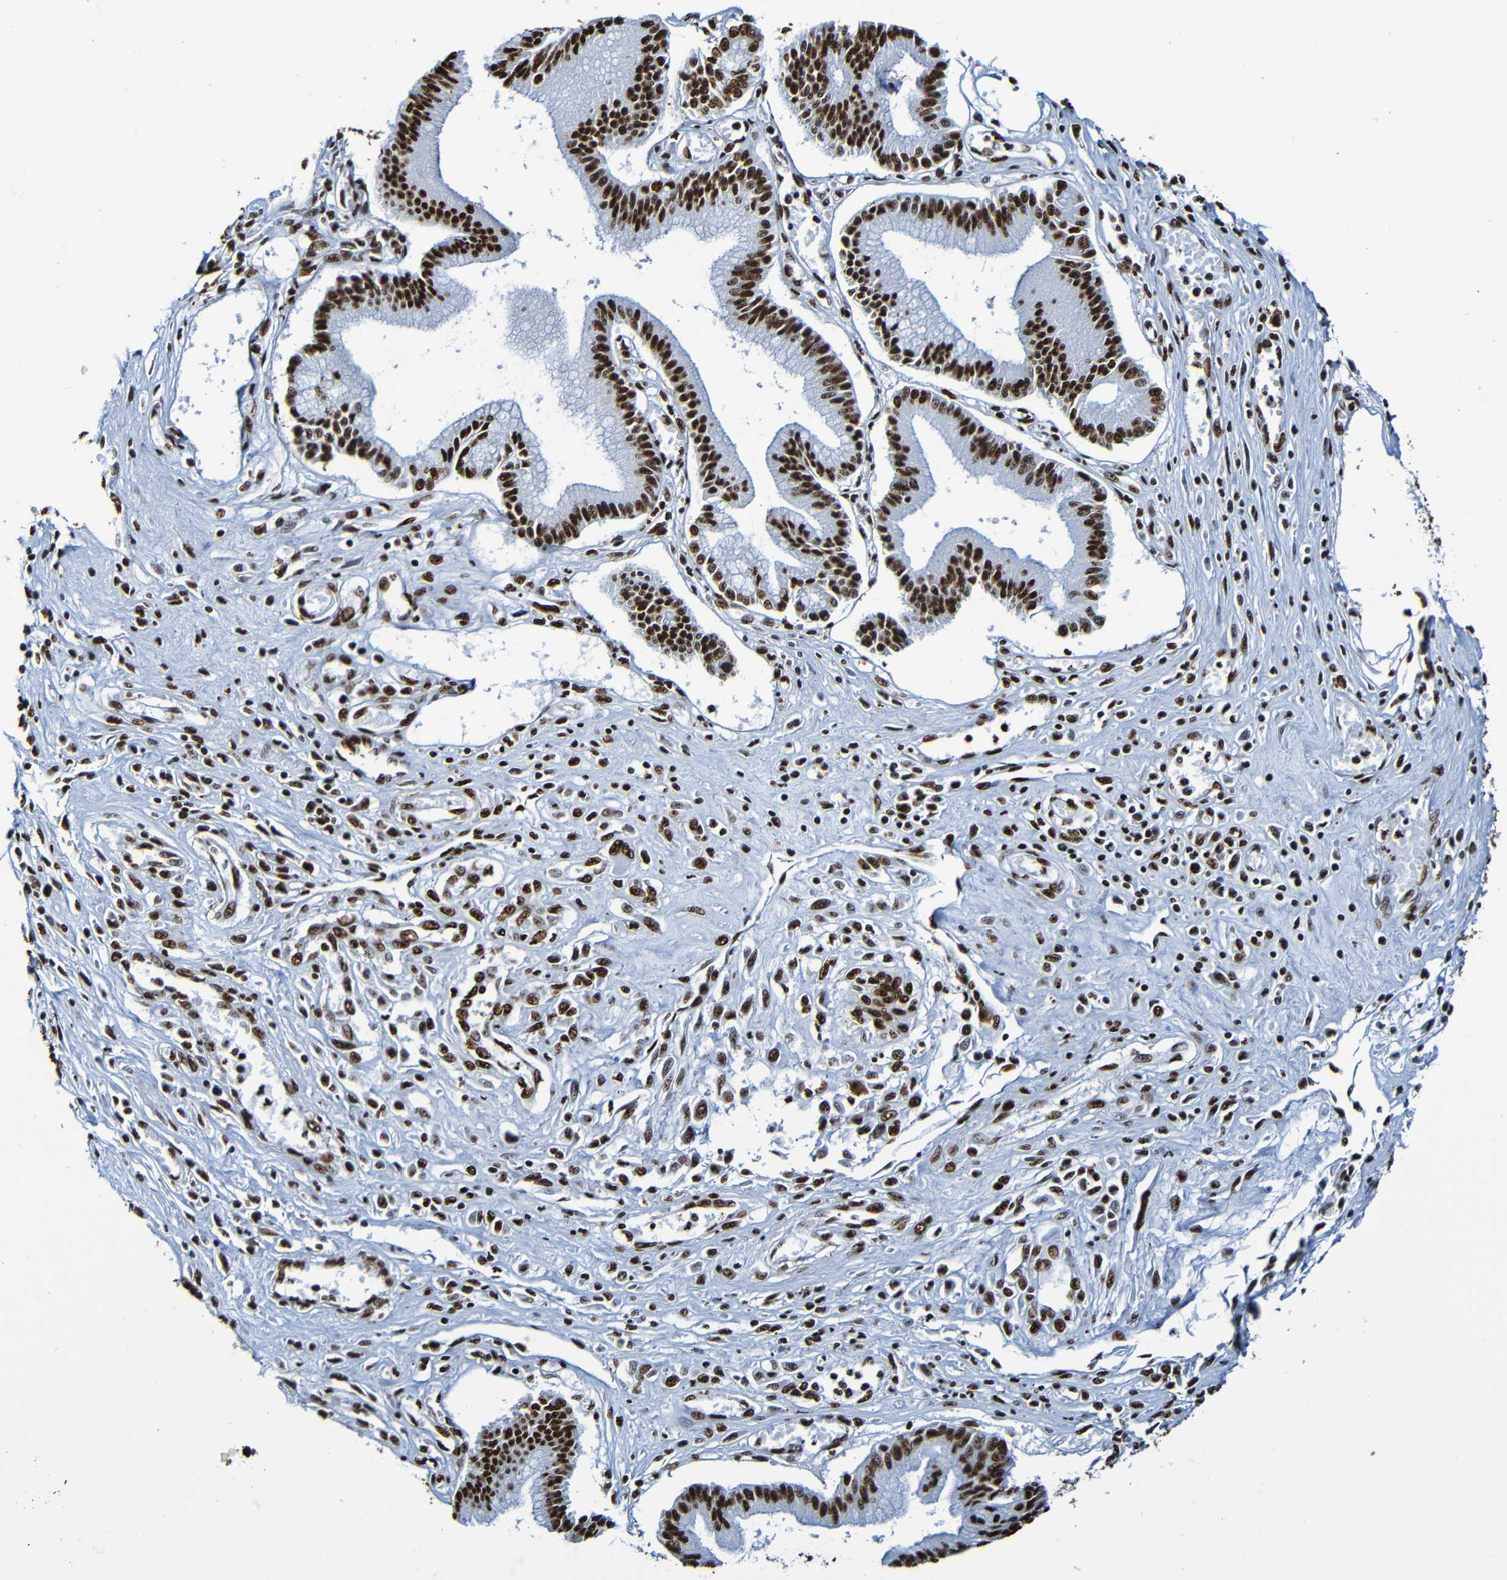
{"staining": {"intensity": "strong", "quantity": ">75%", "location": "nuclear"}, "tissue": "pancreatic cancer", "cell_type": "Tumor cells", "image_type": "cancer", "snomed": [{"axis": "morphology", "description": "Adenocarcinoma, NOS"}, {"axis": "topography", "description": "Pancreas"}], "caption": "Pancreatic cancer stained for a protein displays strong nuclear positivity in tumor cells.", "gene": "SRSF3", "patient": {"sex": "male", "age": 56}}